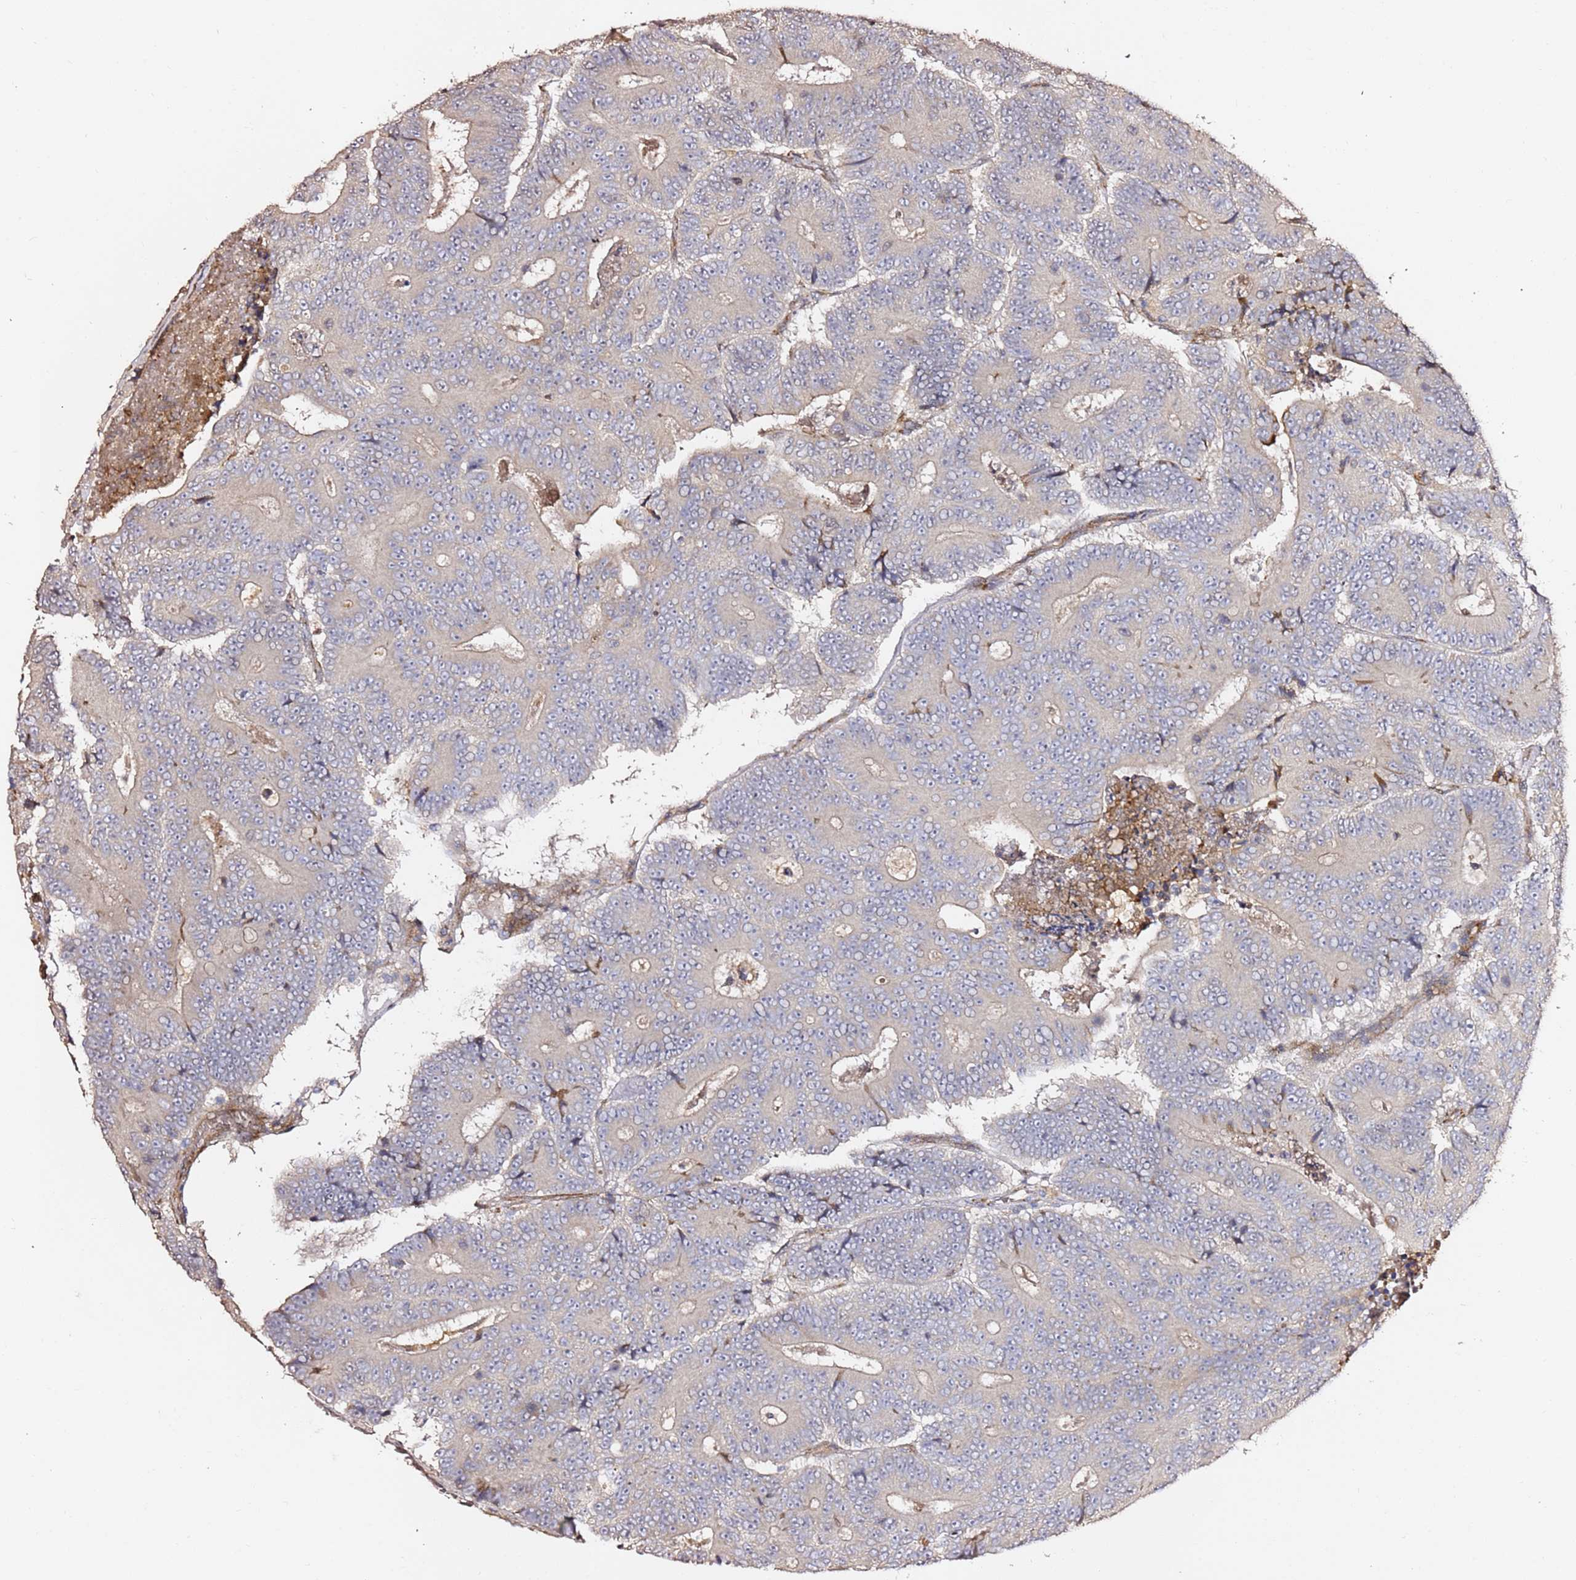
{"staining": {"intensity": "negative", "quantity": "none", "location": "none"}, "tissue": "colorectal cancer", "cell_type": "Tumor cells", "image_type": "cancer", "snomed": [{"axis": "morphology", "description": "Adenocarcinoma, NOS"}, {"axis": "topography", "description": "Colon"}], "caption": "The photomicrograph exhibits no significant positivity in tumor cells of colorectal cancer.", "gene": "HSD17B7", "patient": {"sex": "male", "age": 83}}